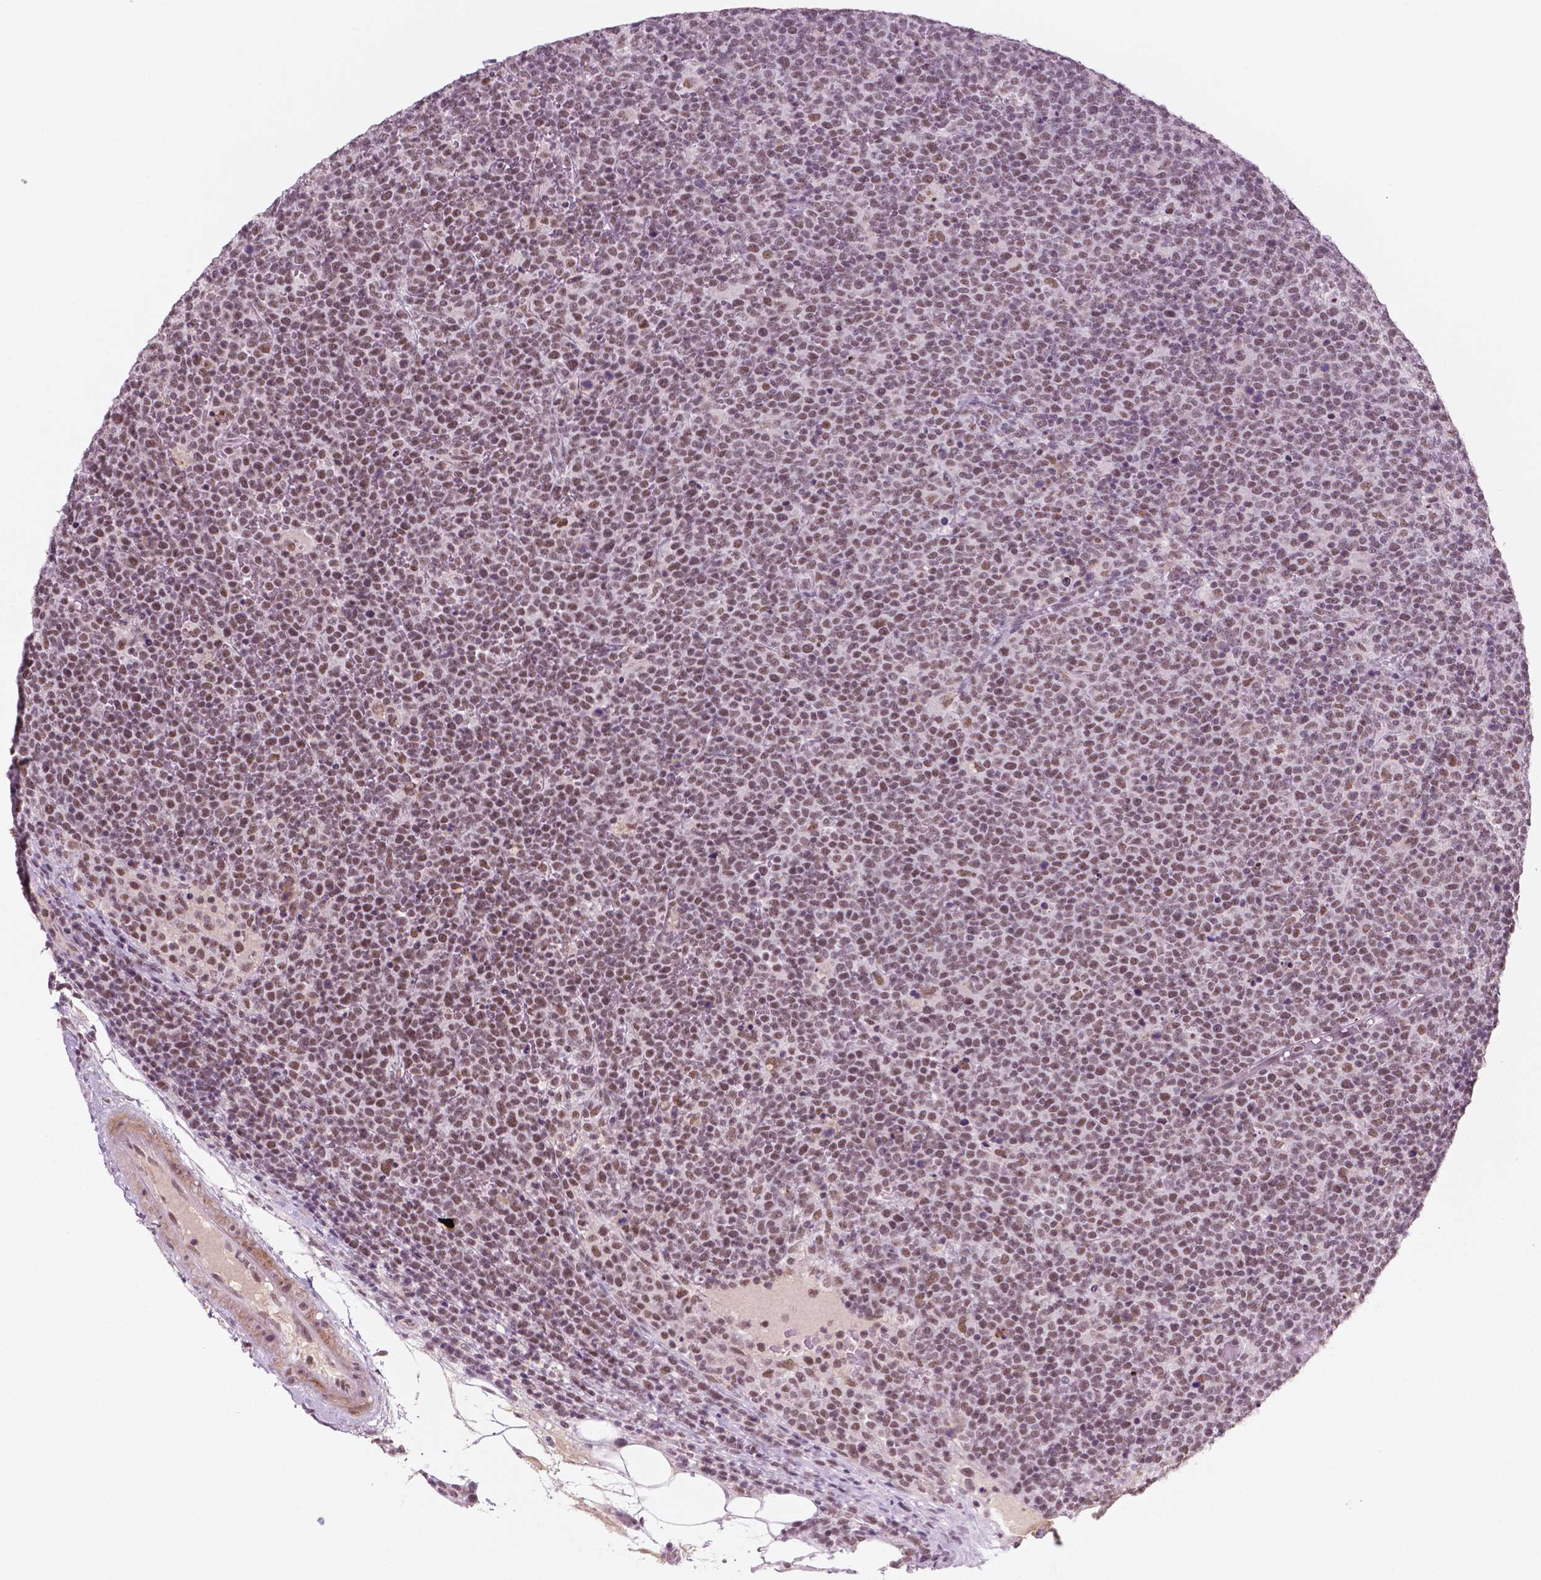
{"staining": {"intensity": "moderate", "quantity": ">75%", "location": "nuclear"}, "tissue": "lymphoma", "cell_type": "Tumor cells", "image_type": "cancer", "snomed": [{"axis": "morphology", "description": "Malignant lymphoma, non-Hodgkin's type, High grade"}, {"axis": "topography", "description": "Lymph node"}], "caption": "An immunohistochemistry photomicrograph of neoplastic tissue is shown. Protein staining in brown highlights moderate nuclear positivity in malignant lymphoma, non-Hodgkin's type (high-grade) within tumor cells.", "gene": "CTR9", "patient": {"sex": "male", "age": 61}}